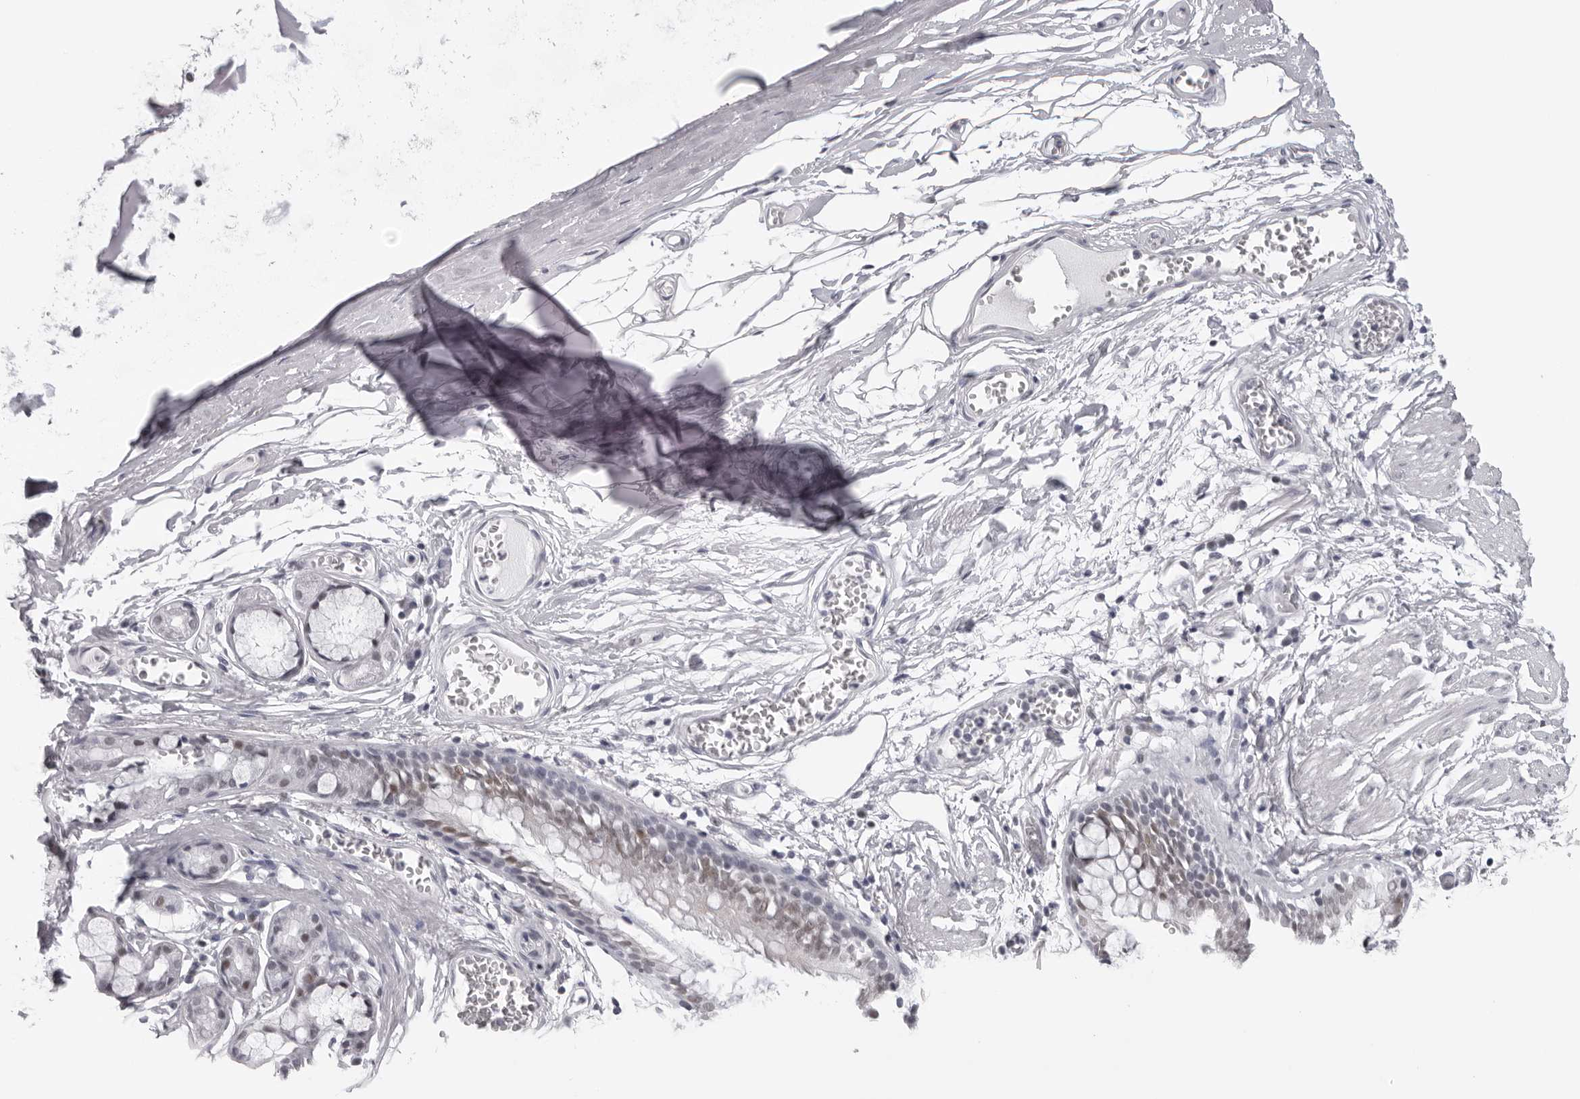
{"staining": {"intensity": "weak", "quantity": "25%-75%", "location": "nuclear"}, "tissue": "bronchus", "cell_type": "Respiratory epithelial cells", "image_type": "normal", "snomed": [{"axis": "morphology", "description": "Normal tissue, NOS"}, {"axis": "topography", "description": "Bronchus"}, {"axis": "topography", "description": "Lung"}], "caption": "High-power microscopy captured an immunohistochemistry (IHC) image of benign bronchus, revealing weak nuclear positivity in about 25%-75% of respiratory epithelial cells.", "gene": "ESPN", "patient": {"sex": "male", "age": 56}}